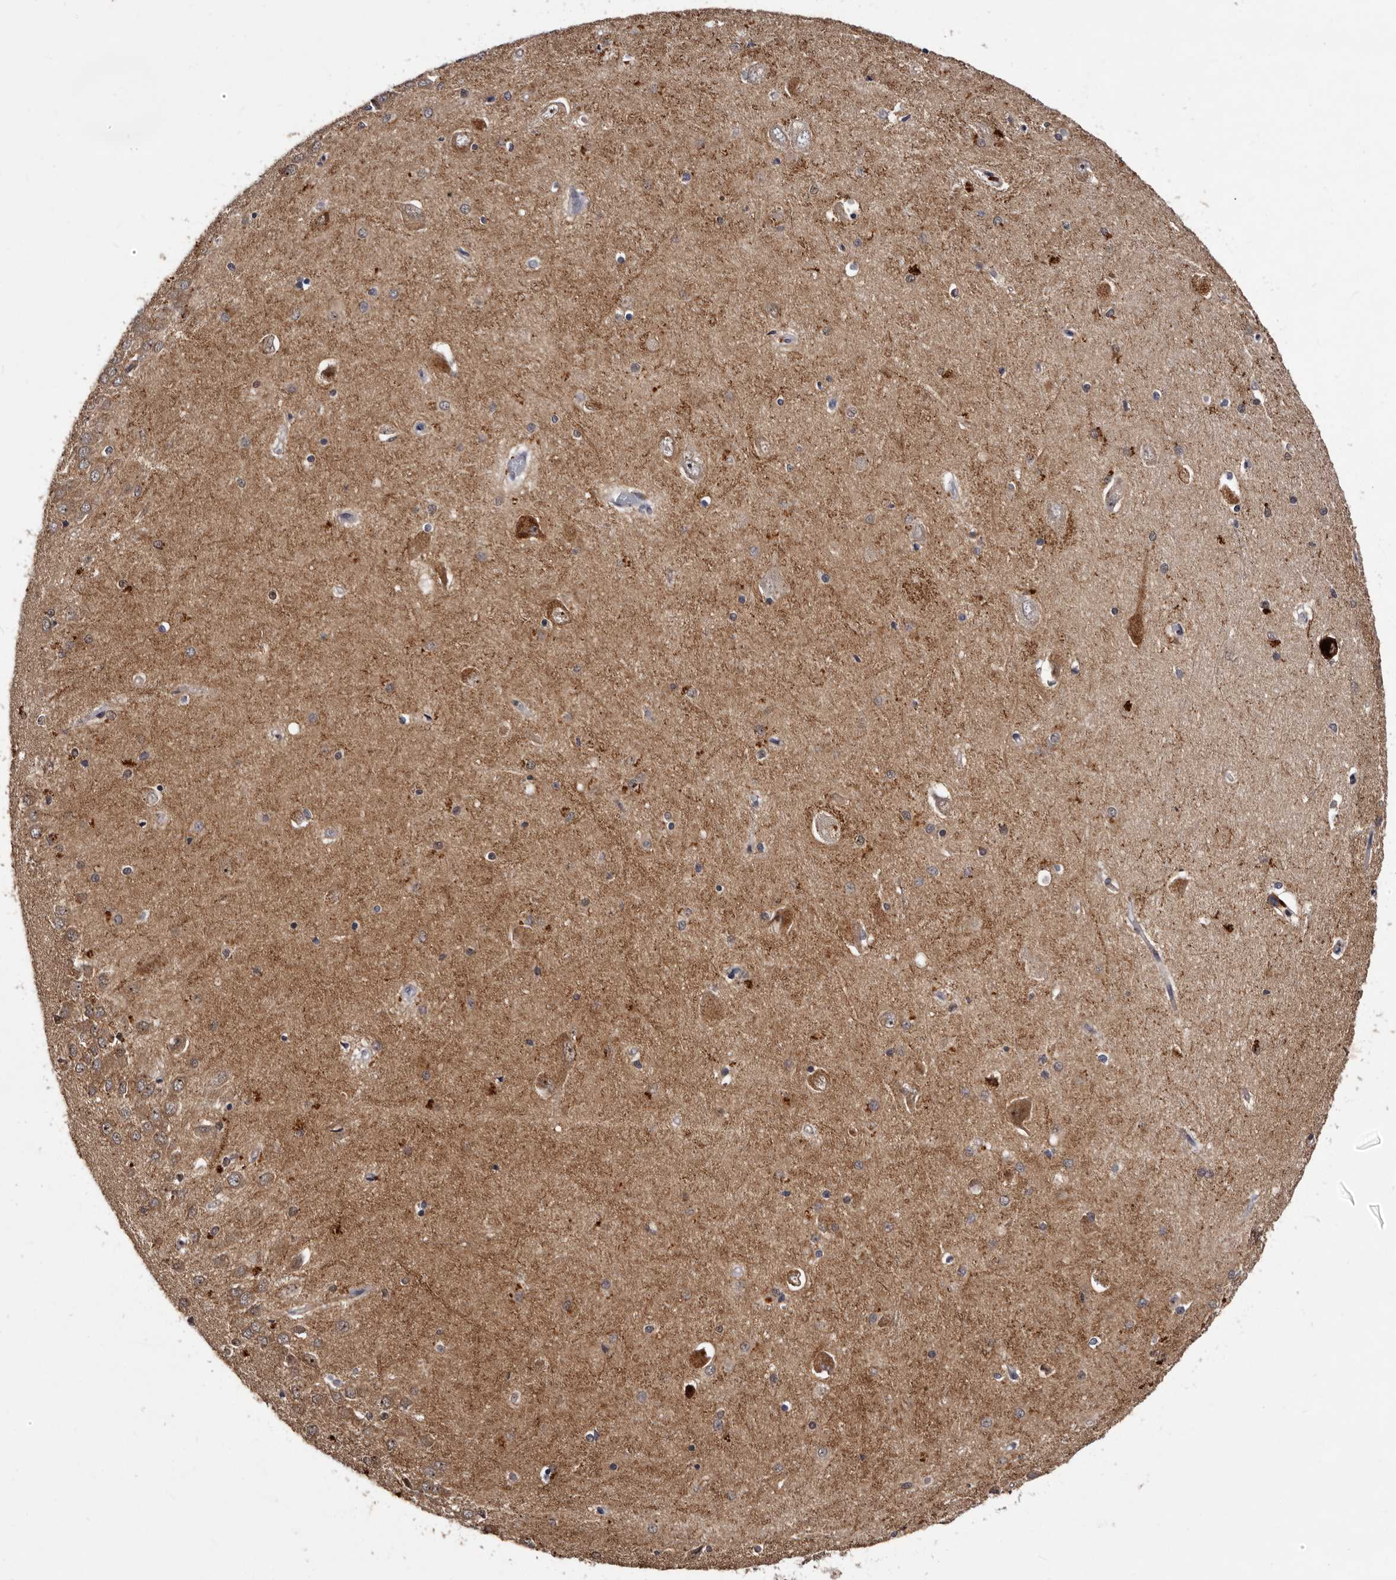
{"staining": {"intensity": "weak", "quantity": "<25%", "location": "cytoplasmic/membranous"}, "tissue": "hippocampus", "cell_type": "Glial cells", "image_type": "normal", "snomed": [{"axis": "morphology", "description": "Normal tissue, NOS"}, {"axis": "topography", "description": "Hippocampus"}], "caption": "The micrograph demonstrates no staining of glial cells in normal hippocampus.", "gene": "LANCL2", "patient": {"sex": "male", "age": 45}}